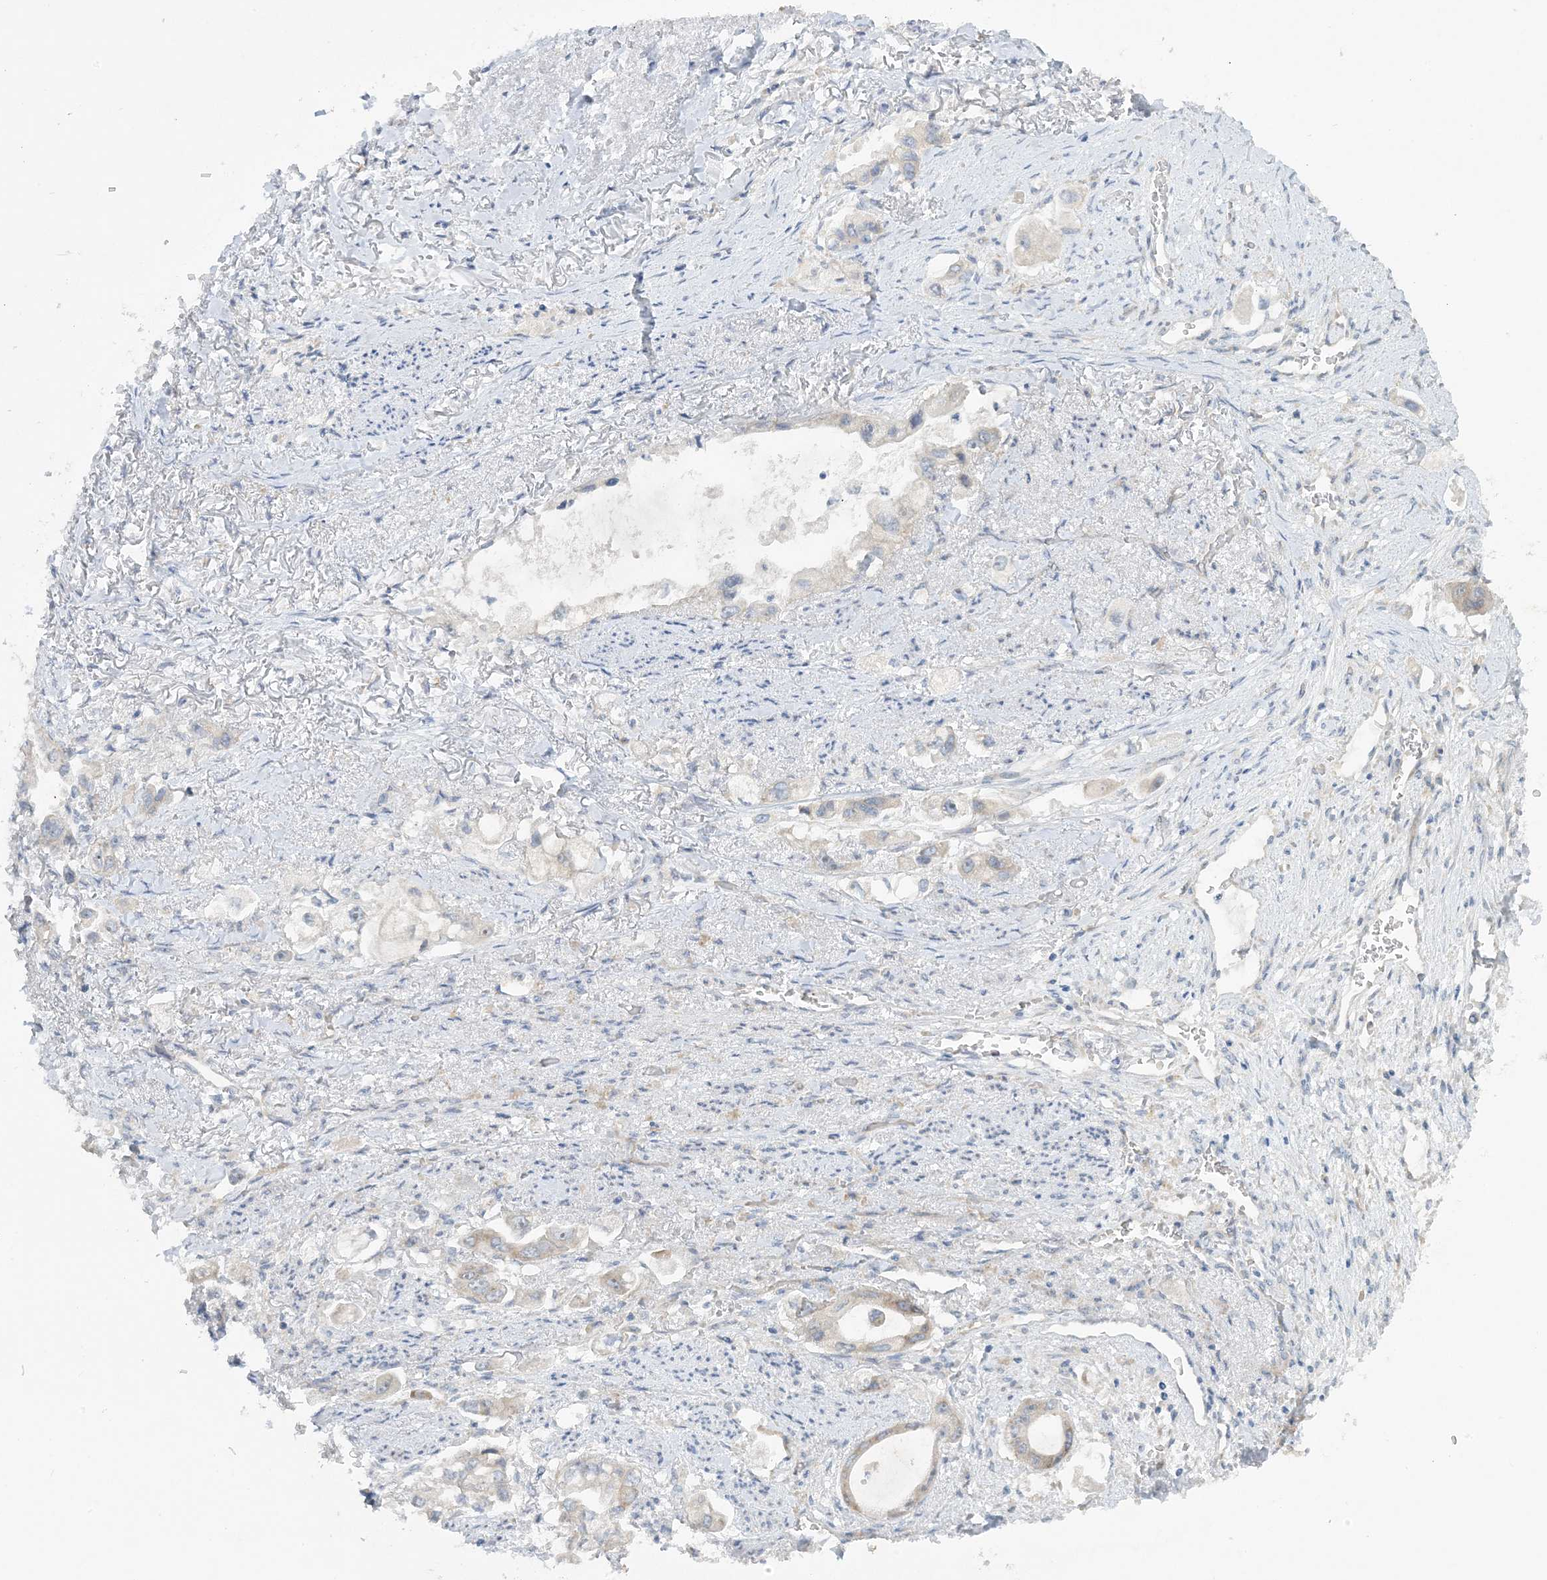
{"staining": {"intensity": "weak", "quantity": "25%-75%", "location": "cytoplasmic/membranous"}, "tissue": "stomach cancer", "cell_type": "Tumor cells", "image_type": "cancer", "snomed": [{"axis": "morphology", "description": "Adenocarcinoma, NOS"}, {"axis": "topography", "description": "Stomach"}], "caption": "High-magnification brightfield microscopy of stomach adenocarcinoma stained with DAB (brown) and counterstained with hematoxylin (blue). tumor cells exhibit weak cytoplasmic/membranous positivity is present in about25%-75% of cells.", "gene": "SCN3A", "patient": {"sex": "male", "age": 62}}